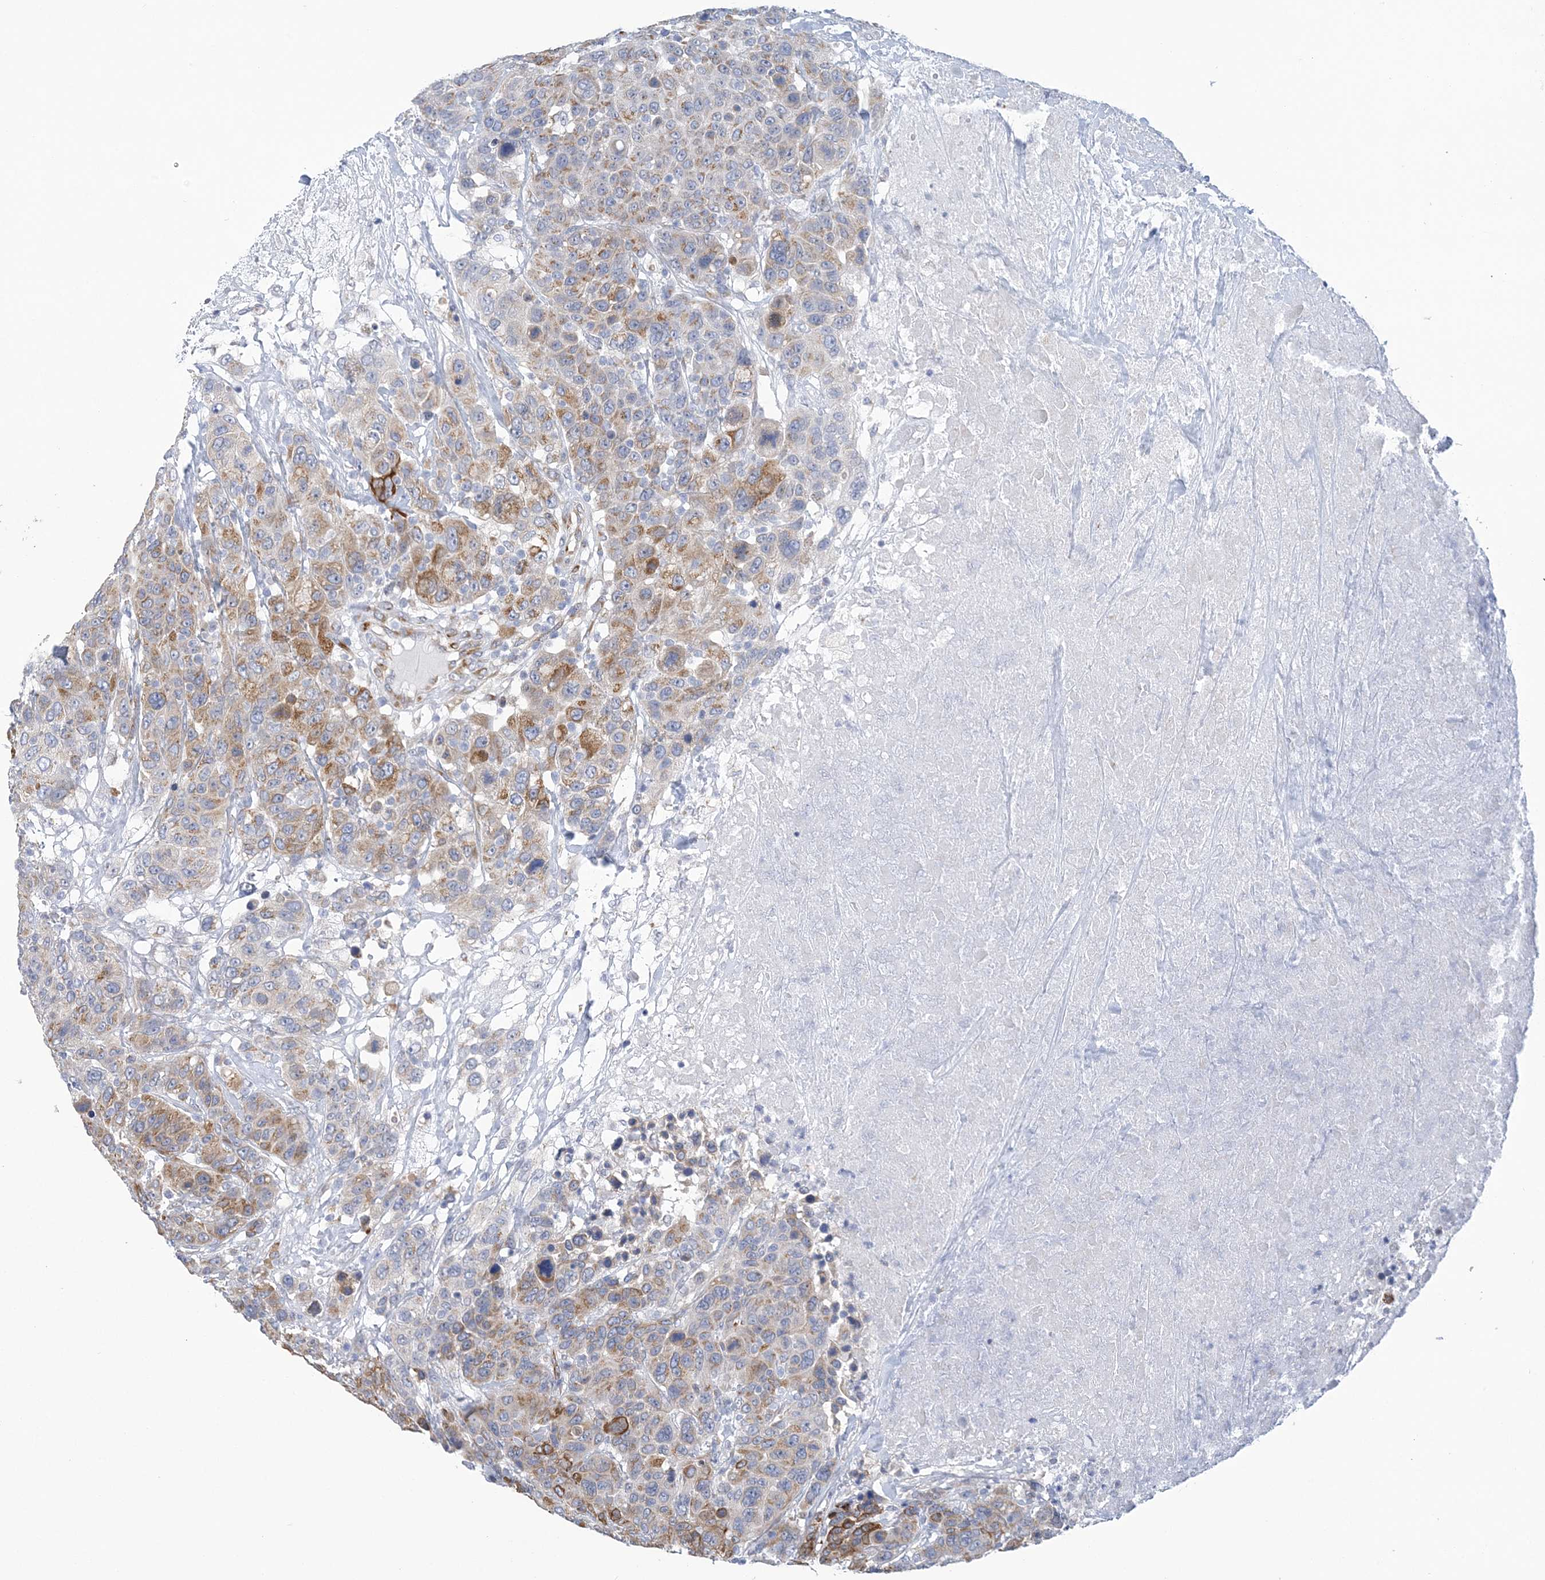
{"staining": {"intensity": "moderate", "quantity": ">75%", "location": "cytoplasmic/membranous"}, "tissue": "breast cancer", "cell_type": "Tumor cells", "image_type": "cancer", "snomed": [{"axis": "morphology", "description": "Duct carcinoma"}, {"axis": "topography", "description": "Breast"}], "caption": "Protein analysis of breast cancer tissue demonstrates moderate cytoplasmic/membranous positivity in approximately >75% of tumor cells. The staining is performed using DAB (3,3'-diaminobenzidine) brown chromogen to label protein expression. The nuclei are counter-stained blue using hematoxylin.", "gene": "PLEKHG4B", "patient": {"sex": "female", "age": 37}}